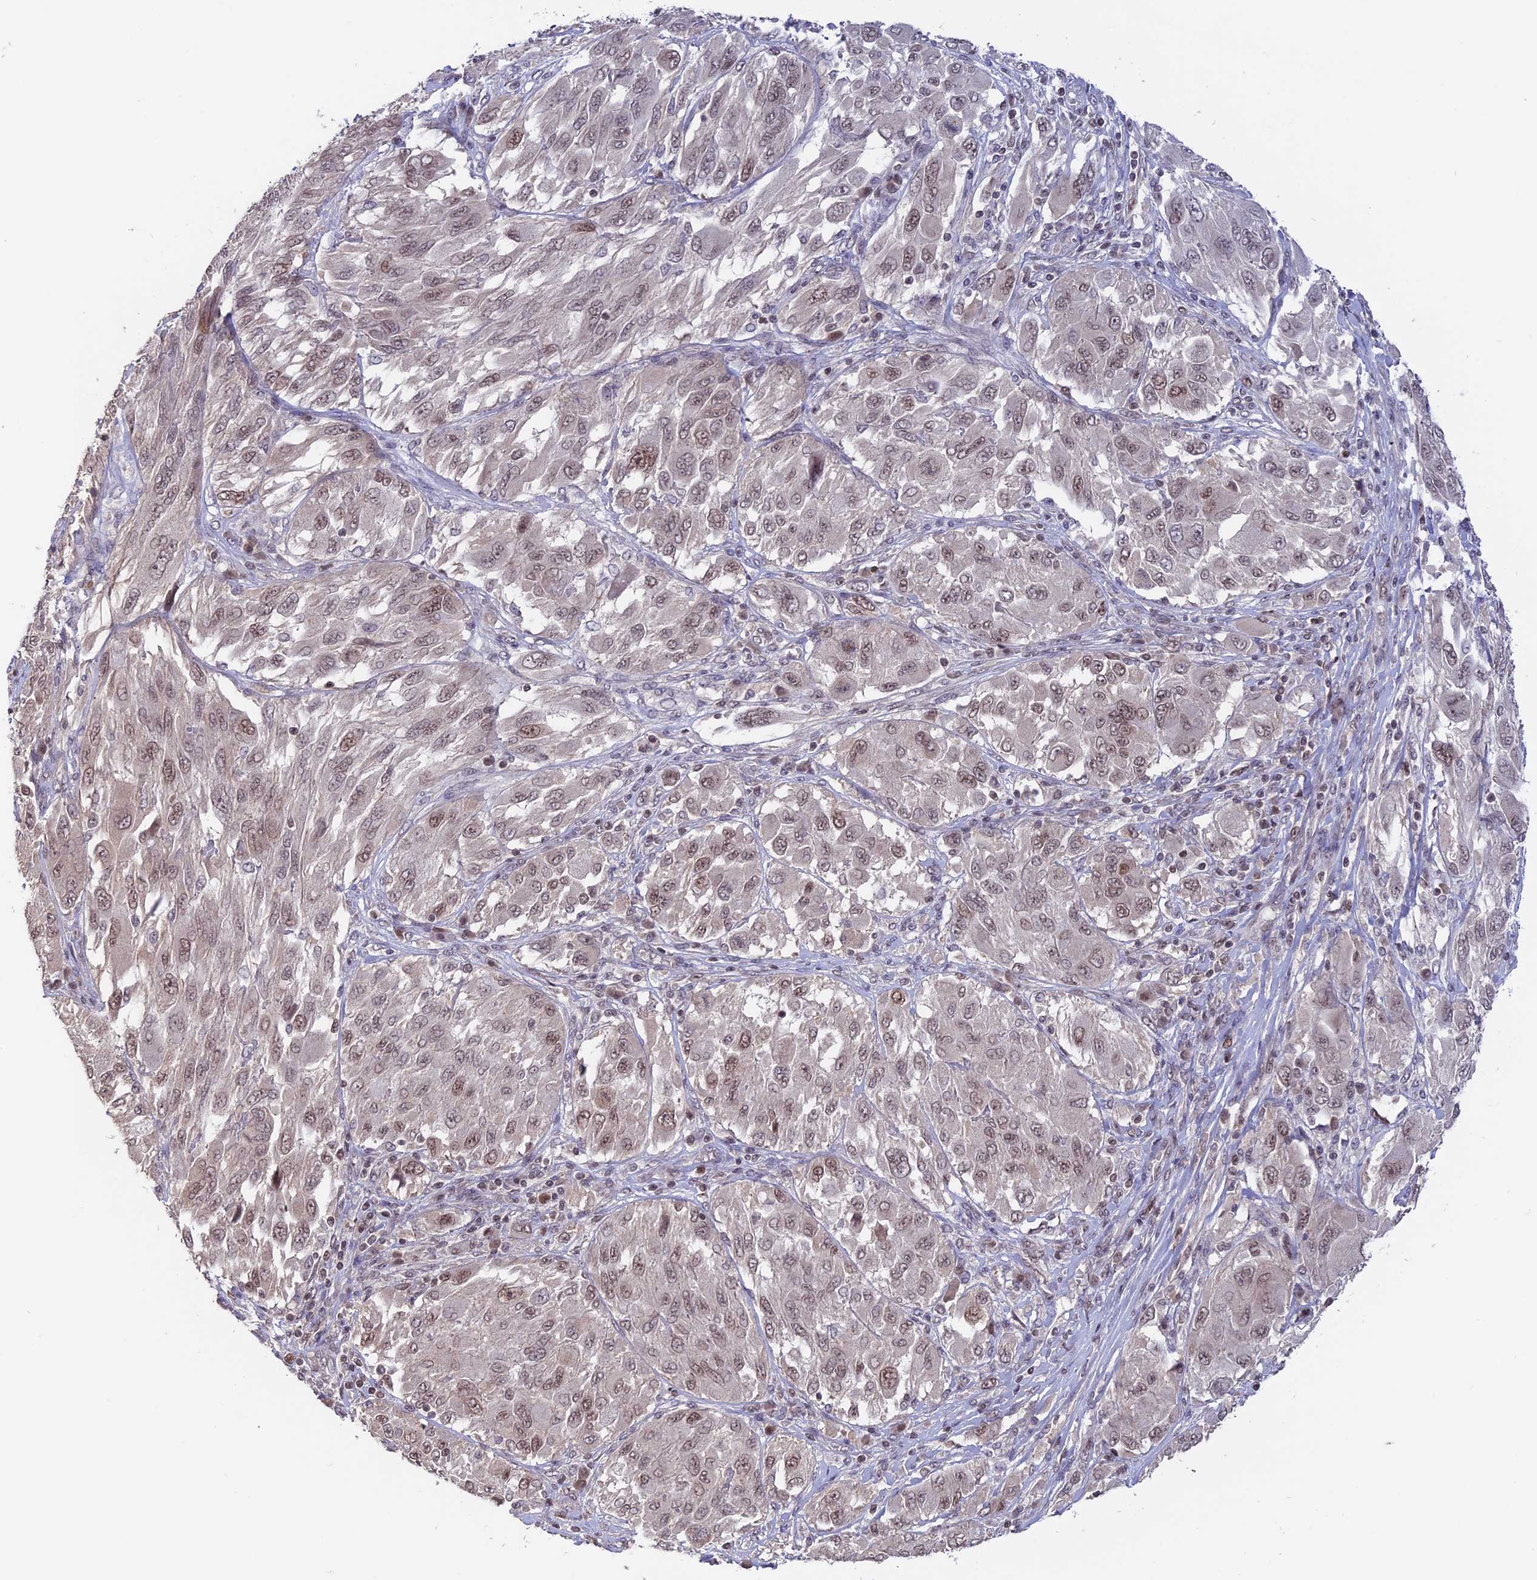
{"staining": {"intensity": "moderate", "quantity": "25%-75%", "location": "nuclear"}, "tissue": "melanoma", "cell_type": "Tumor cells", "image_type": "cancer", "snomed": [{"axis": "morphology", "description": "Malignant melanoma, NOS"}, {"axis": "topography", "description": "Skin"}], "caption": "Brown immunohistochemical staining in melanoma exhibits moderate nuclear staining in approximately 25%-75% of tumor cells.", "gene": "RFC5", "patient": {"sex": "female", "age": 91}}